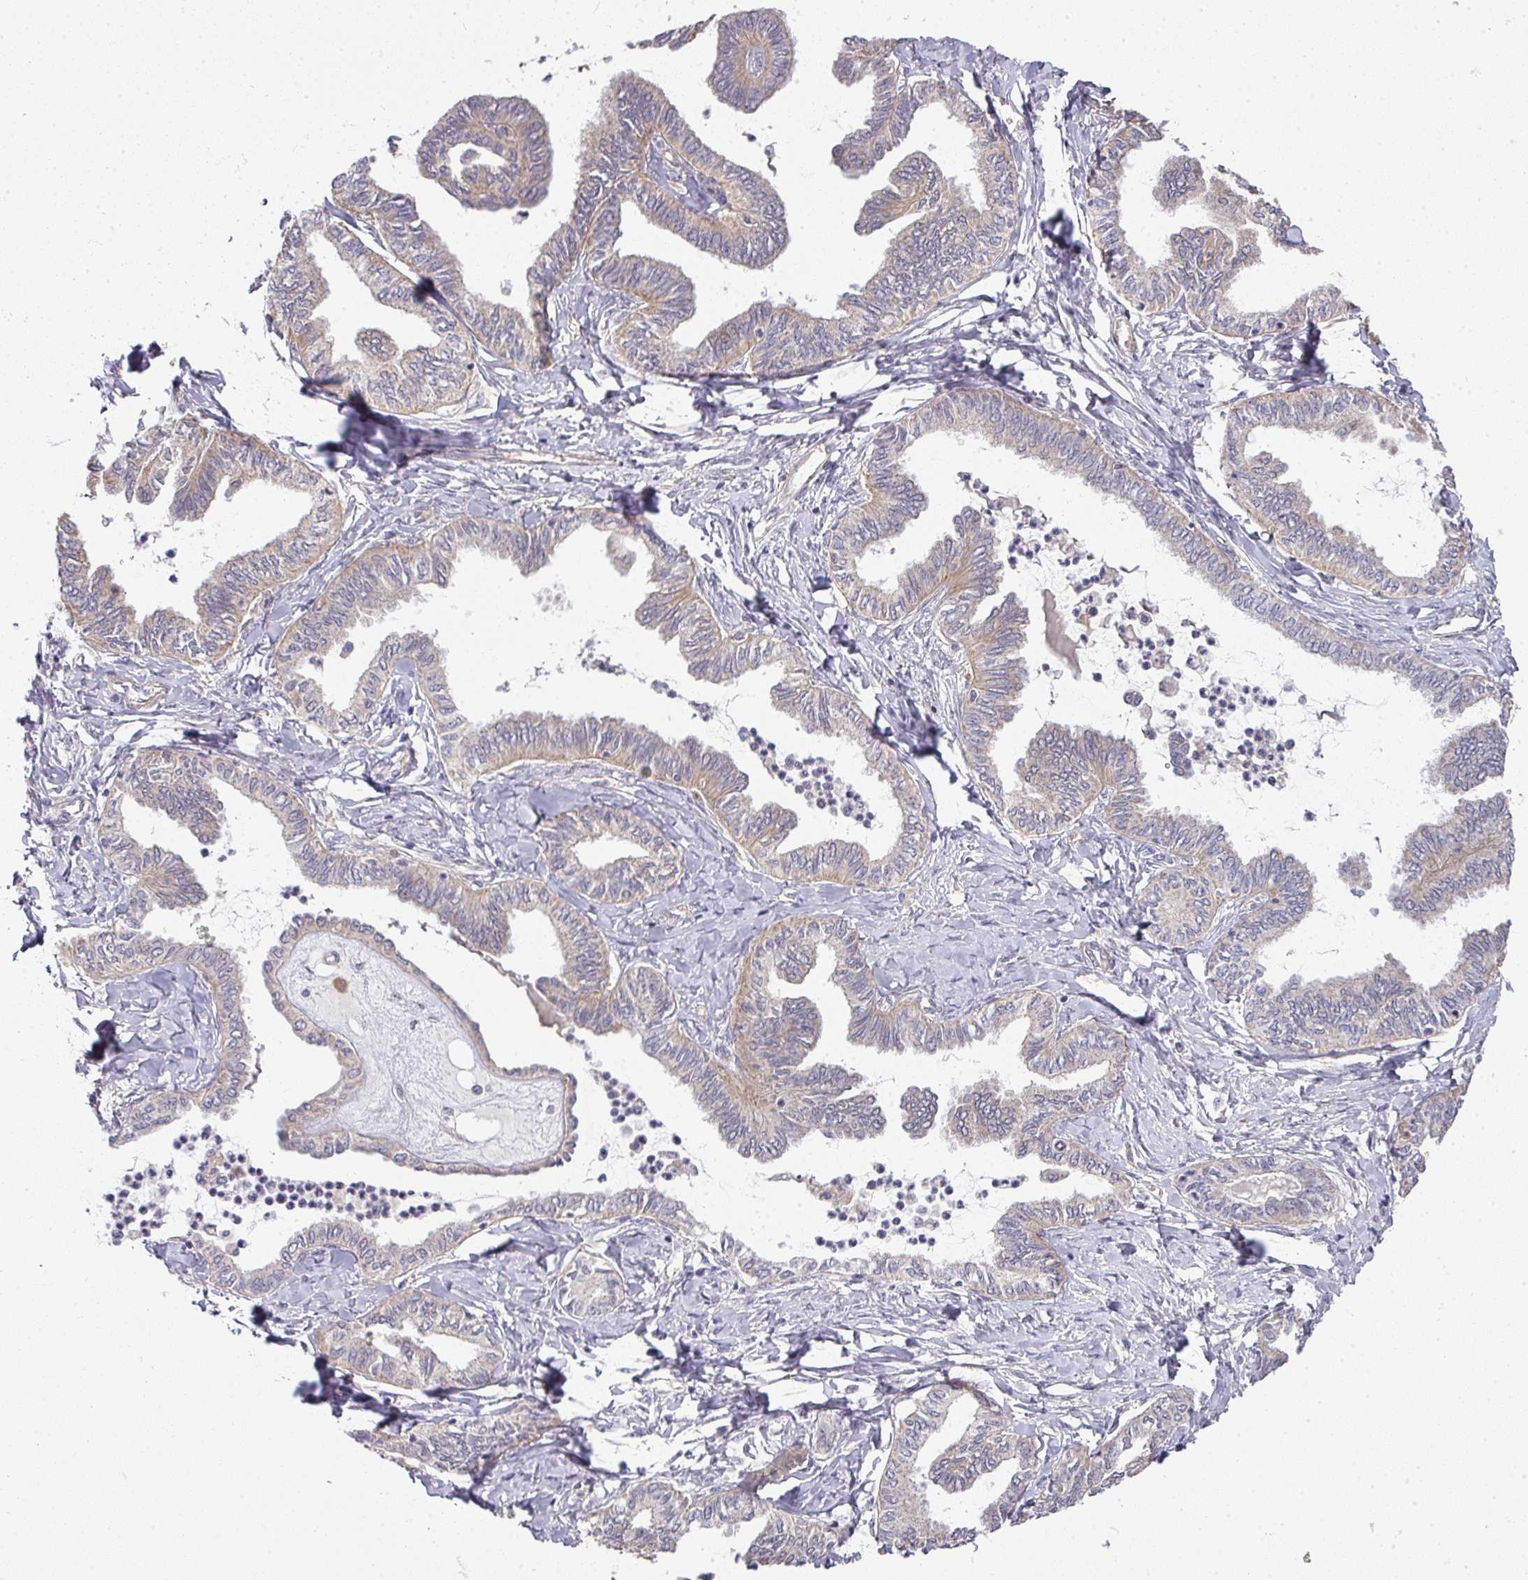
{"staining": {"intensity": "weak", "quantity": "25%-75%", "location": "cytoplasmic/membranous"}, "tissue": "ovarian cancer", "cell_type": "Tumor cells", "image_type": "cancer", "snomed": [{"axis": "morphology", "description": "Carcinoma, endometroid"}, {"axis": "topography", "description": "Ovary"}], "caption": "Human ovarian cancer stained with a protein marker reveals weak staining in tumor cells.", "gene": "STK35", "patient": {"sex": "female", "age": 70}}